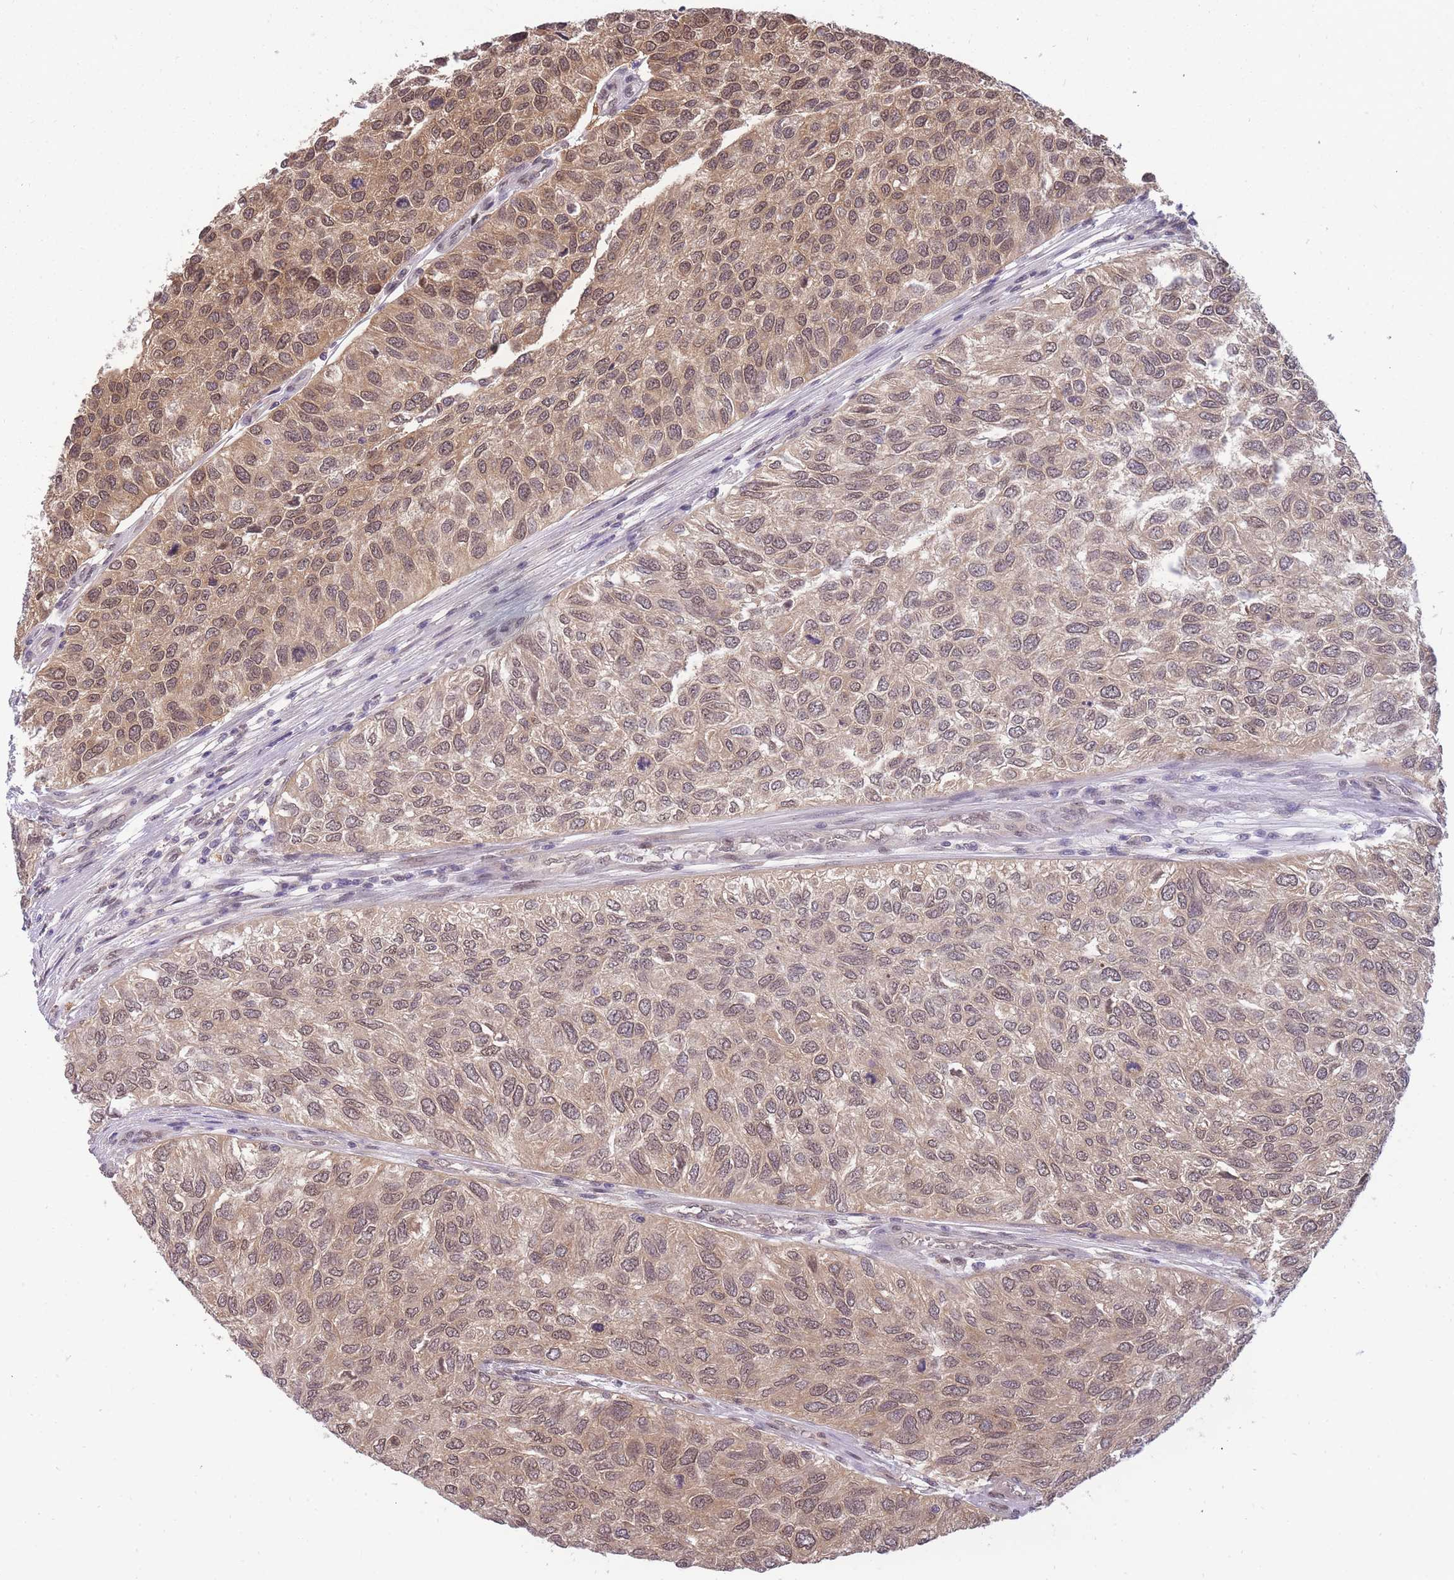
{"staining": {"intensity": "moderate", "quantity": "25%-75%", "location": "cytoplasmic/membranous,nuclear"}, "tissue": "urothelial cancer", "cell_type": "Tumor cells", "image_type": "cancer", "snomed": [{"axis": "morphology", "description": "Urothelial carcinoma, NOS"}, {"axis": "topography", "description": "Urinary bladder"}], "caption": "The micrograph reveals staining of transitional cell carcinoma, revealing moderate cytoplasmic/membranous and nuclear protein expression (brown color) within tumor cells. Nuclei are stained in blue.", "gene": "CDIP1", "patient": {"sex": "male", "age": 55}}